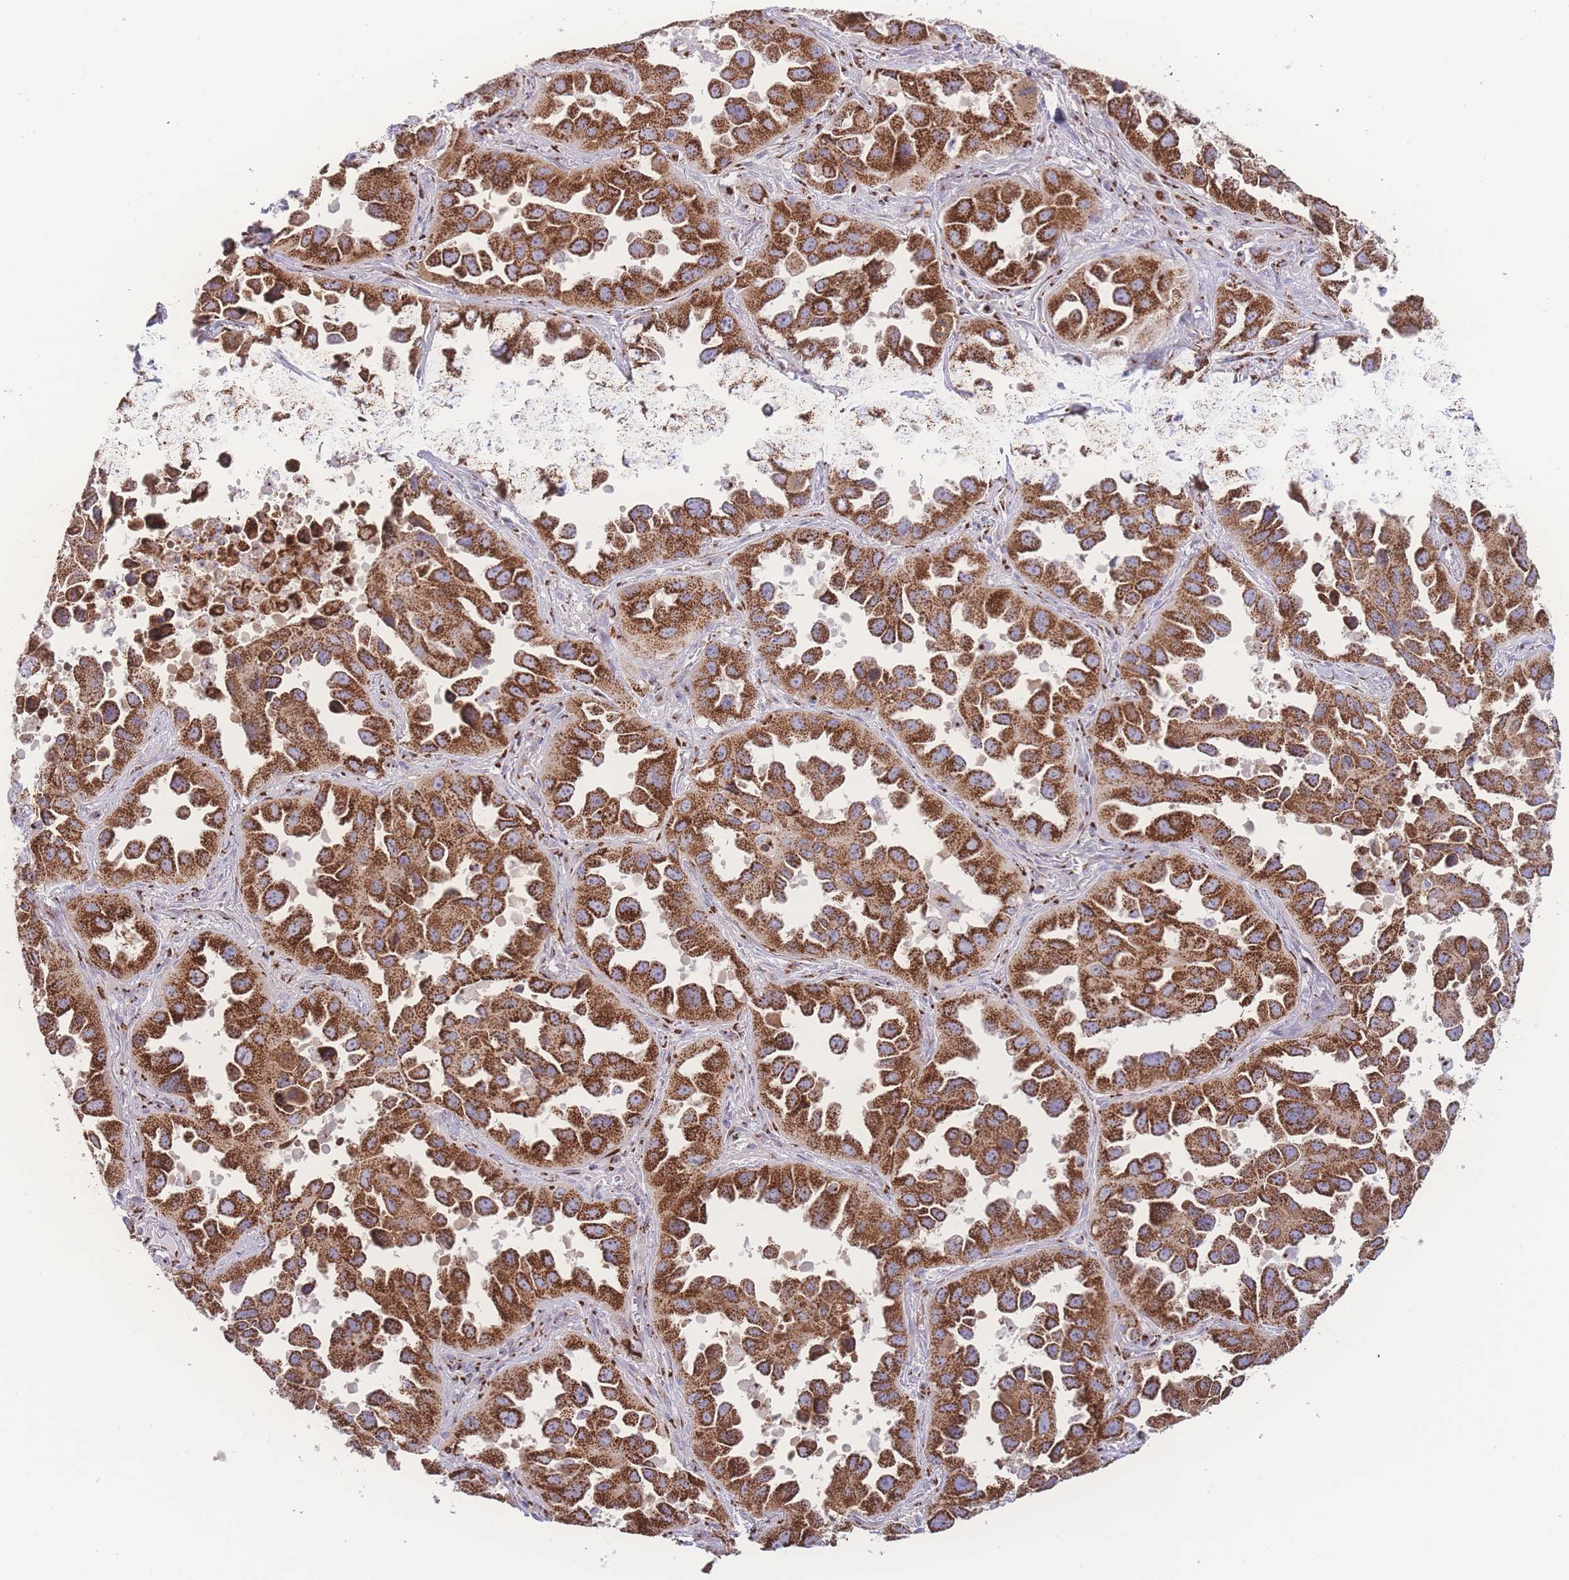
{"staining": {"intensity": "strong", "quantity": ">75%", "location": "cytoplasmic/membranous"}, "tissue": "lung cancer", "cell_type": "Tumor cells", "image_type": "cancer", "snomed": [{"axis": "morphology", "description": "Adenocarcinoma, NOS"}, {"axis": "topography", "description": "Lung"}], "caption": "A histopathology image of lung cancer stained for a protein exhibits strong cytoplasmic/membranous brown staining in tumor cells. (brown staining indicates protein expression, while blue staining denotes nuclei).", "gene": "GOLM2", "patient": {"sex": "male", "age": 66}}